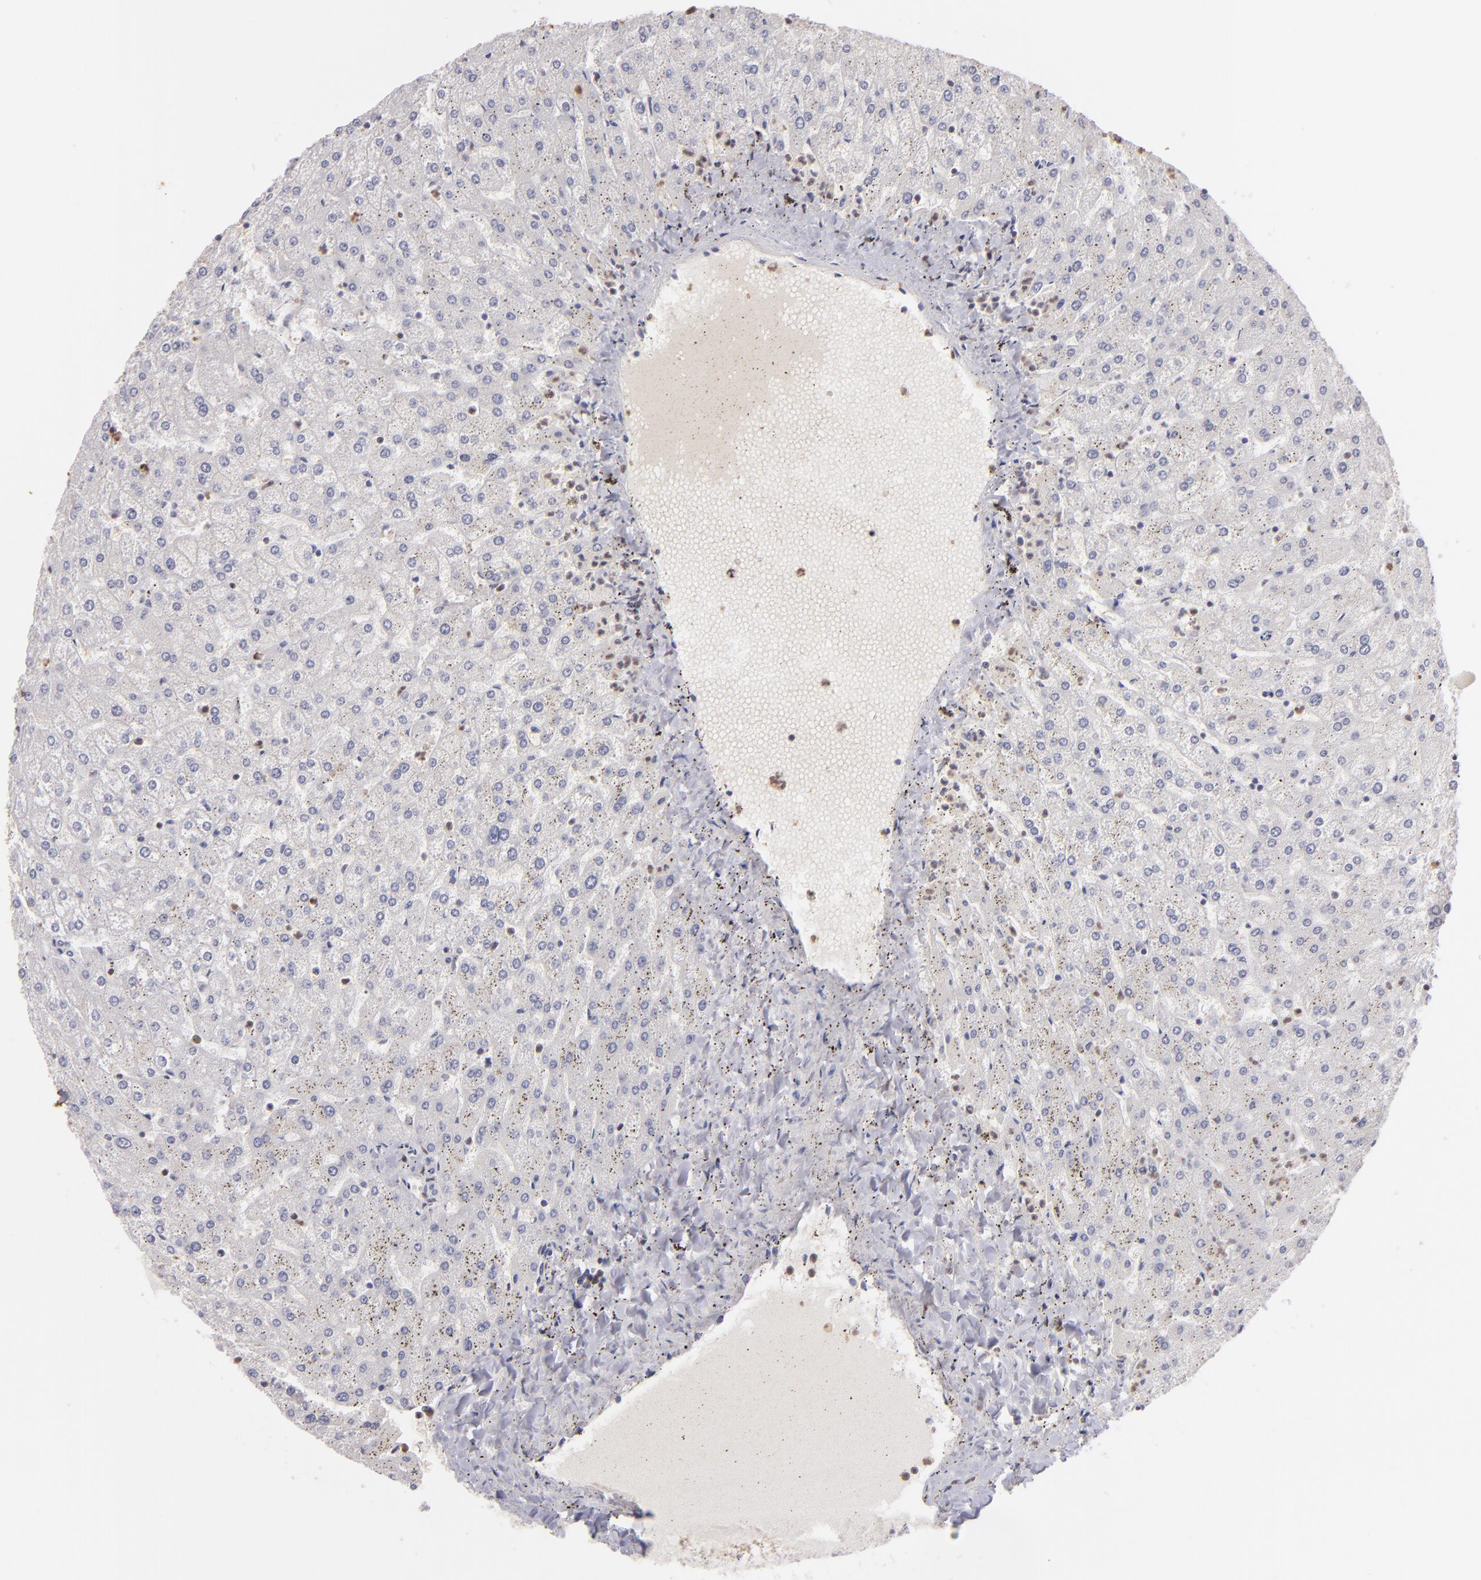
{"staining": {"intensity": "negative", "quantity": "none", "location": "none"}, "tissue": "liver", "cell_type": "Cholangiocytes", "image_type": "normal", "snomed": [{"axis": "morphology", "description": "Normal tissue, NOS"}, {"axis": "topography", "description": "Liver"}], "caption": "This is an immunohistochemistry photomicrograph of benign liver. There is no staining in cholangiocytes.", "gene": "S100A2", "patient": {"sex": "female", "age": 32}}